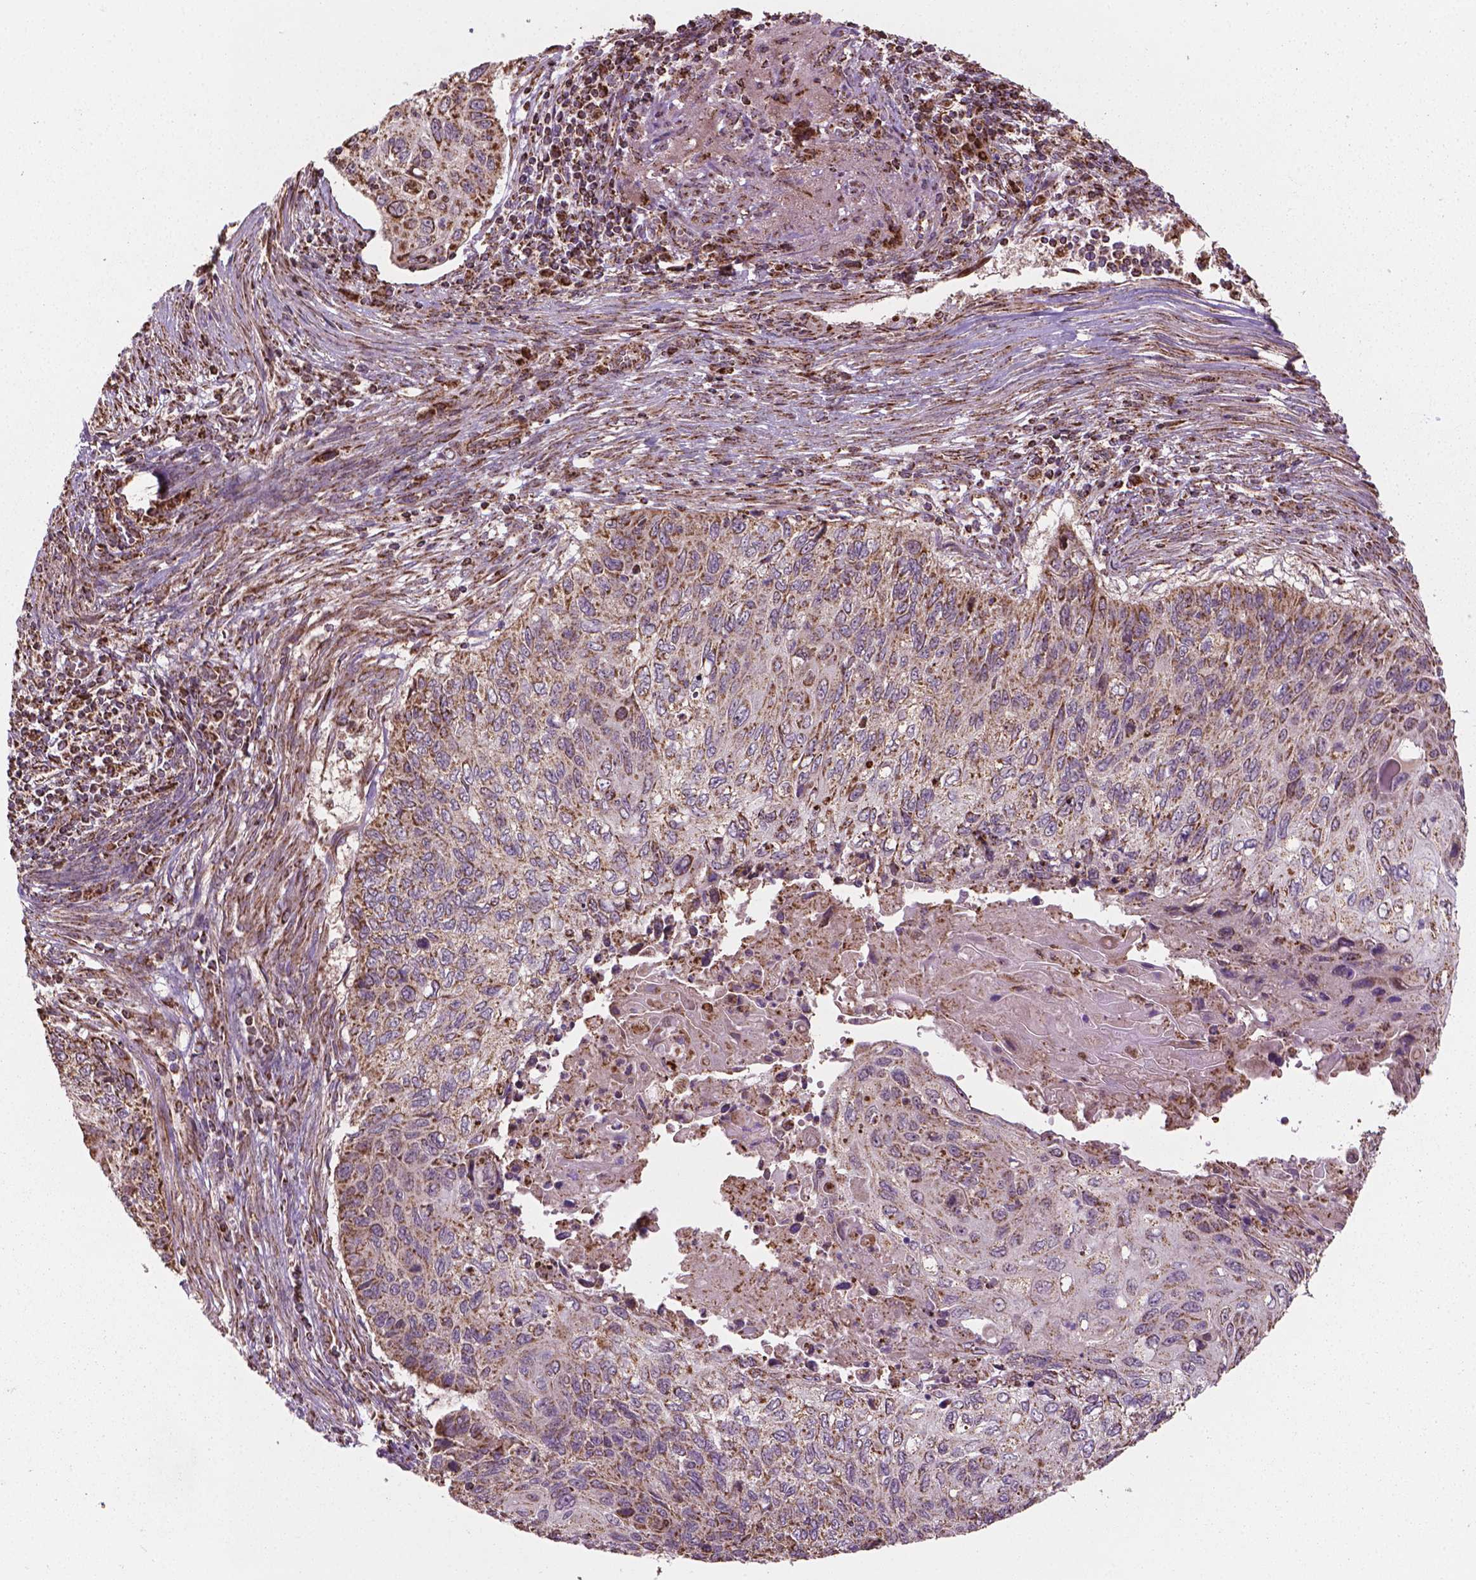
{"staining": {"intensity": "moderate", "quantity": "25%-75%", "location": "cytoplasmic/membranous"}, "tissue": "cervical cancer", "cell_type": "Tumor cells", "image_type": "cancer", "snomed": [{"axis": "morphology", "description": "Squamous cell carcinoma, NOS"}, {"axis": "topography", "description": "Cervix"}], "caption": "Squamous cell carcinoma (cervical) stained with a brown dye shows moderate cytoplasmic/membranous positive expression in about 25%-75% of tumor cells.", "gene": "HS3ST3A1", "patient": {"sex": "female", "age": 70}}